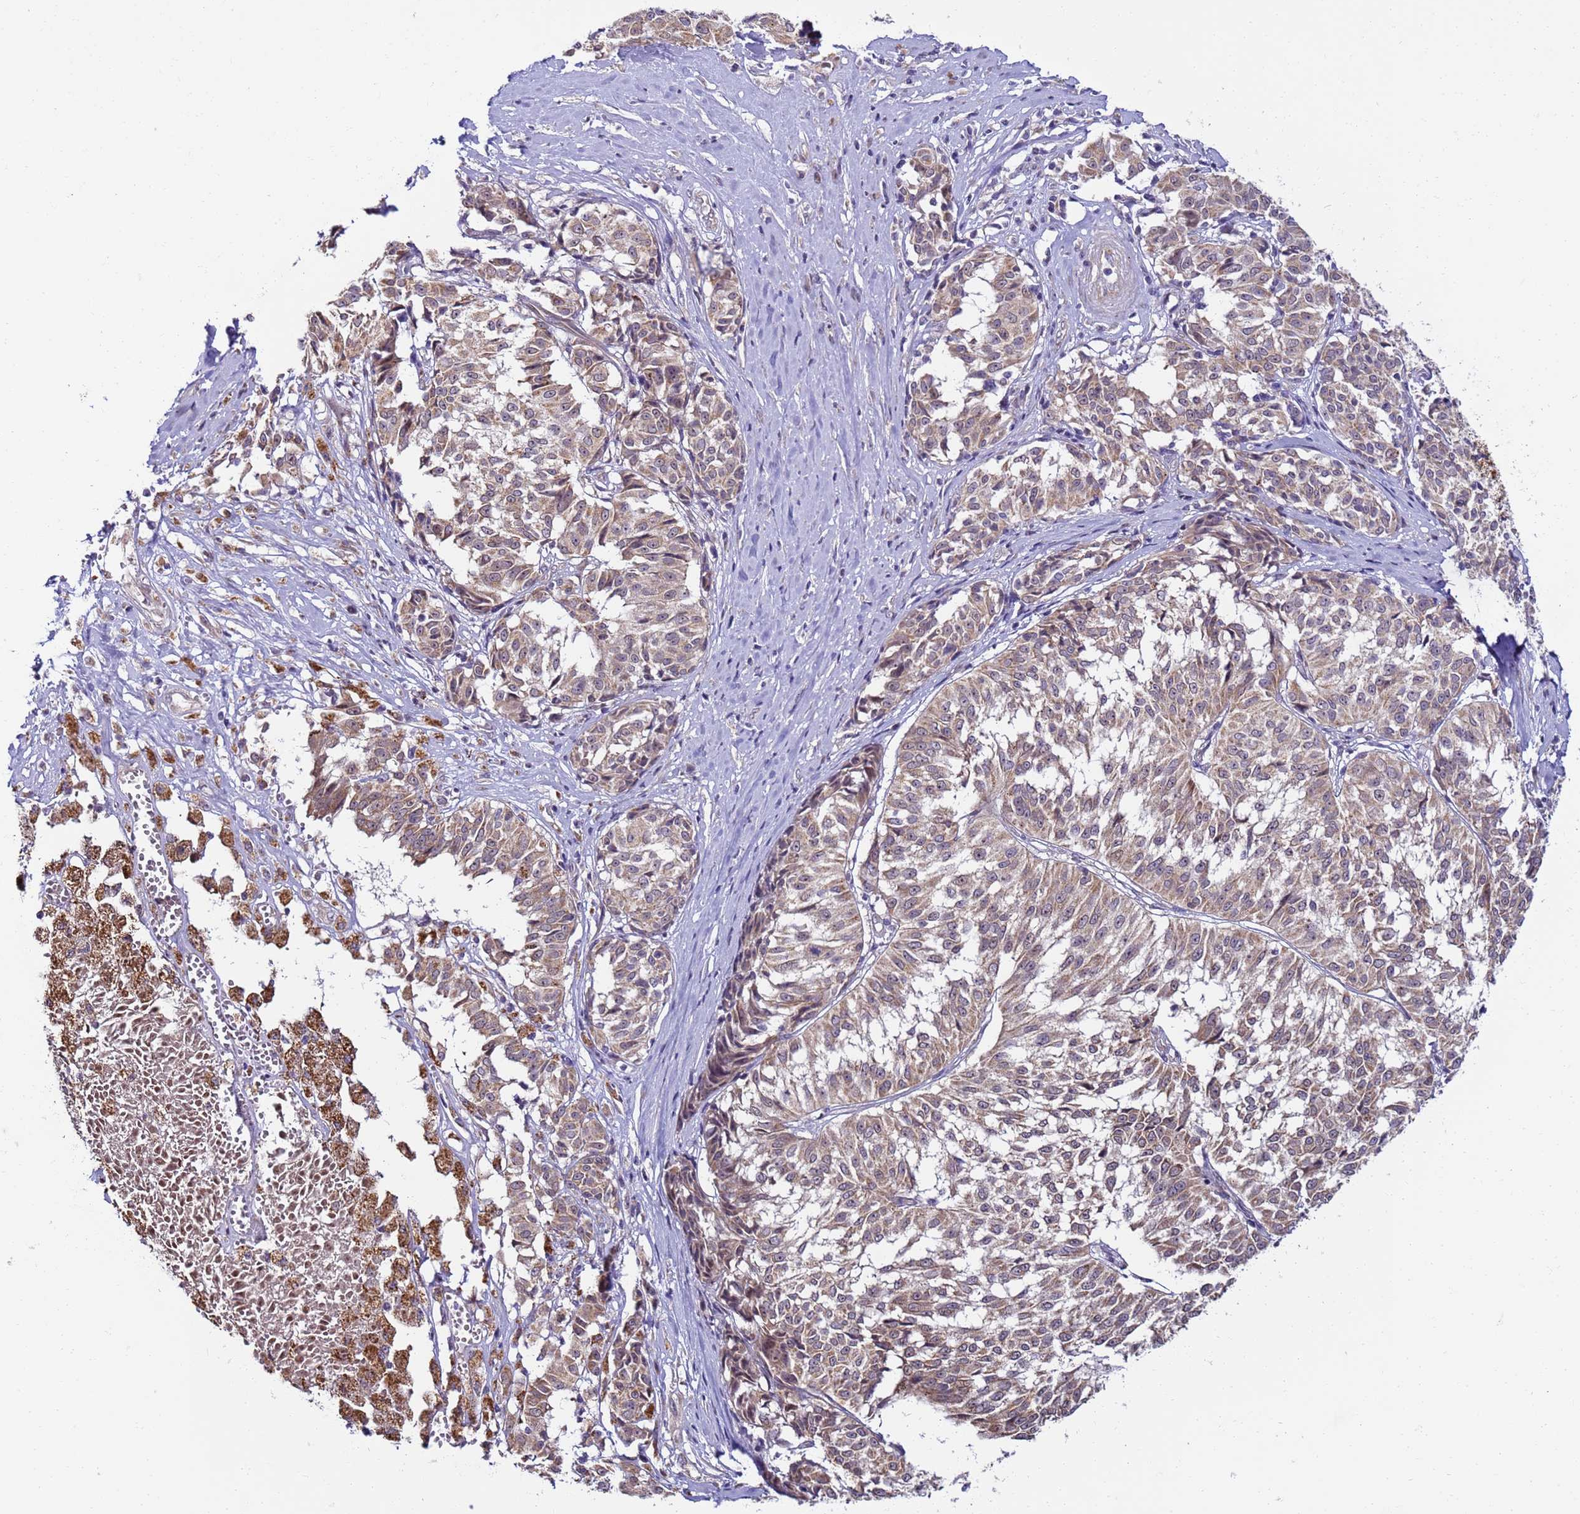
{"staining": {"intensity": "weak", "quantity": ">75%", "location": "cytoplasmic/membranous"}, "tissue": "melanoma", "cell_type": "Tumor cells", "image_type": "cancer", "snomed": [{"axis": "morphology", "description": "Malignant melanoma, NOS"}, {"axis": "topography", "description": "Skin"}], "caption": "Weak cytoplasmic/membranous staining is appreciated in about >75% of tumor cells in melanoma.", "gene": "RAPGEF3", "patient": {"sex": "female", "age": 72}}